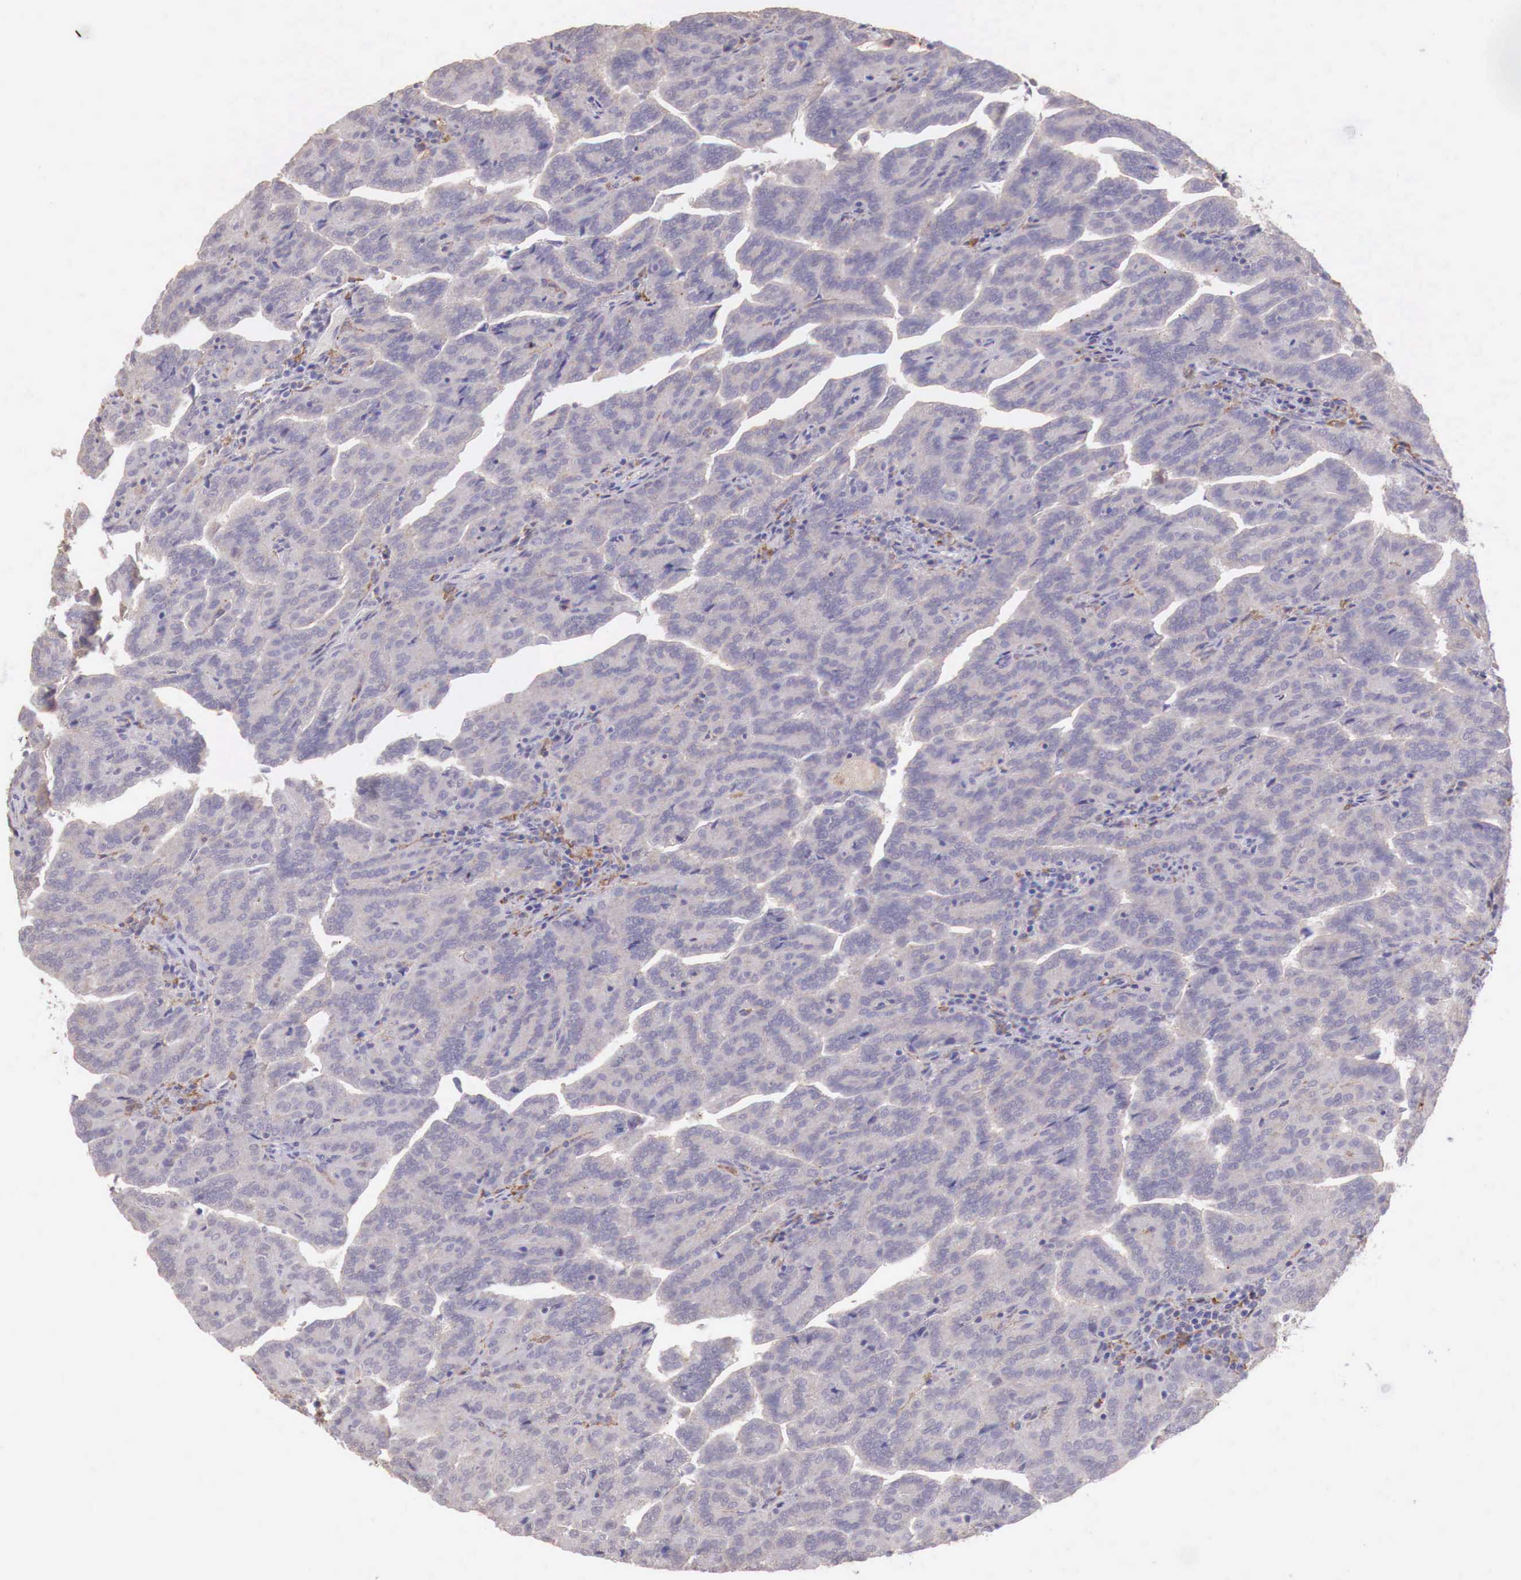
{"staining": {"intensity": "weak", "quantity": "25%-75%", "location": "cytoplasmic/membranous"}, "tissue": "renal cancer", "cell_type": "Tumor cells", "image_type": "cancer", "snomed": [{"axis": "morphology", "description": "Adenocarcinoma, NOS"}, {"axis": "topography", "description": "Kidney"}], "caption": "Immunohistochemistry (IHC) histopathology image of neoplastic tissue: renal adenocarcinoma stained using immunohistochemistry (IHC) shows low levels of weak protein expression localized specifically in the cytoplasmic/membranous of tumor cells, appearing as a cytoplasmic/membranous brown color.", "gene": "CHRDL1", "patient": {"sex": "male", "age": 61}}